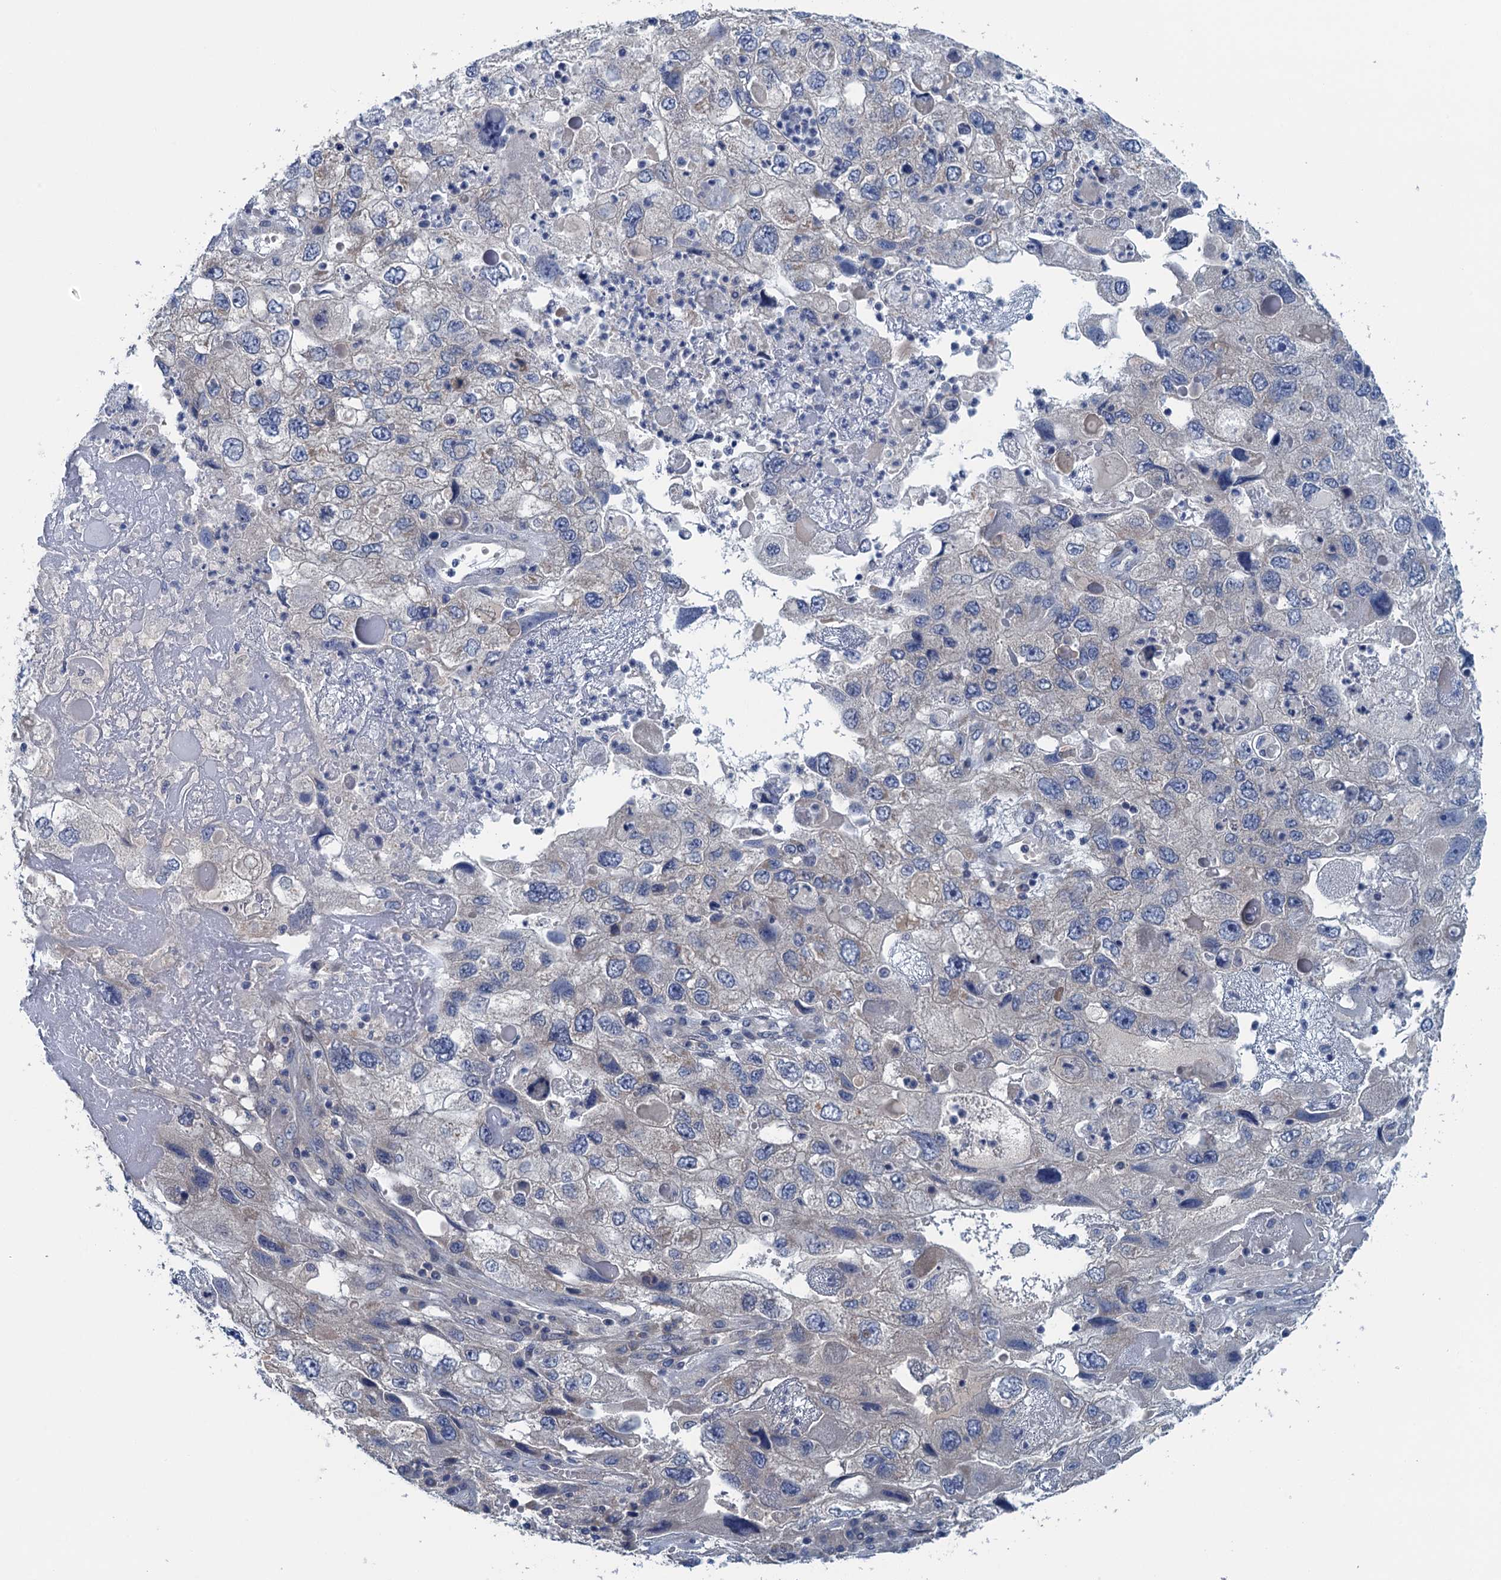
{"staining": {"intensity": "negative", "quantity": "none", "location": "none"}, "tissue": "endometrial cancer", "cell_type": "Tumor cells", "image_type": "cancer", "snomed": [{"axis": "morphology", "description": "Adenocarcinoma, NOS"}, {"axis": "topography", "description": "Endometrium"}], "caption": "Endometrial cancer (adenocarcinoma) stained for a protein using immunohistochemistry shows no staining tumor cells.", "gene": "CTU2", "patient": {"sex": "female", "age": 49}}